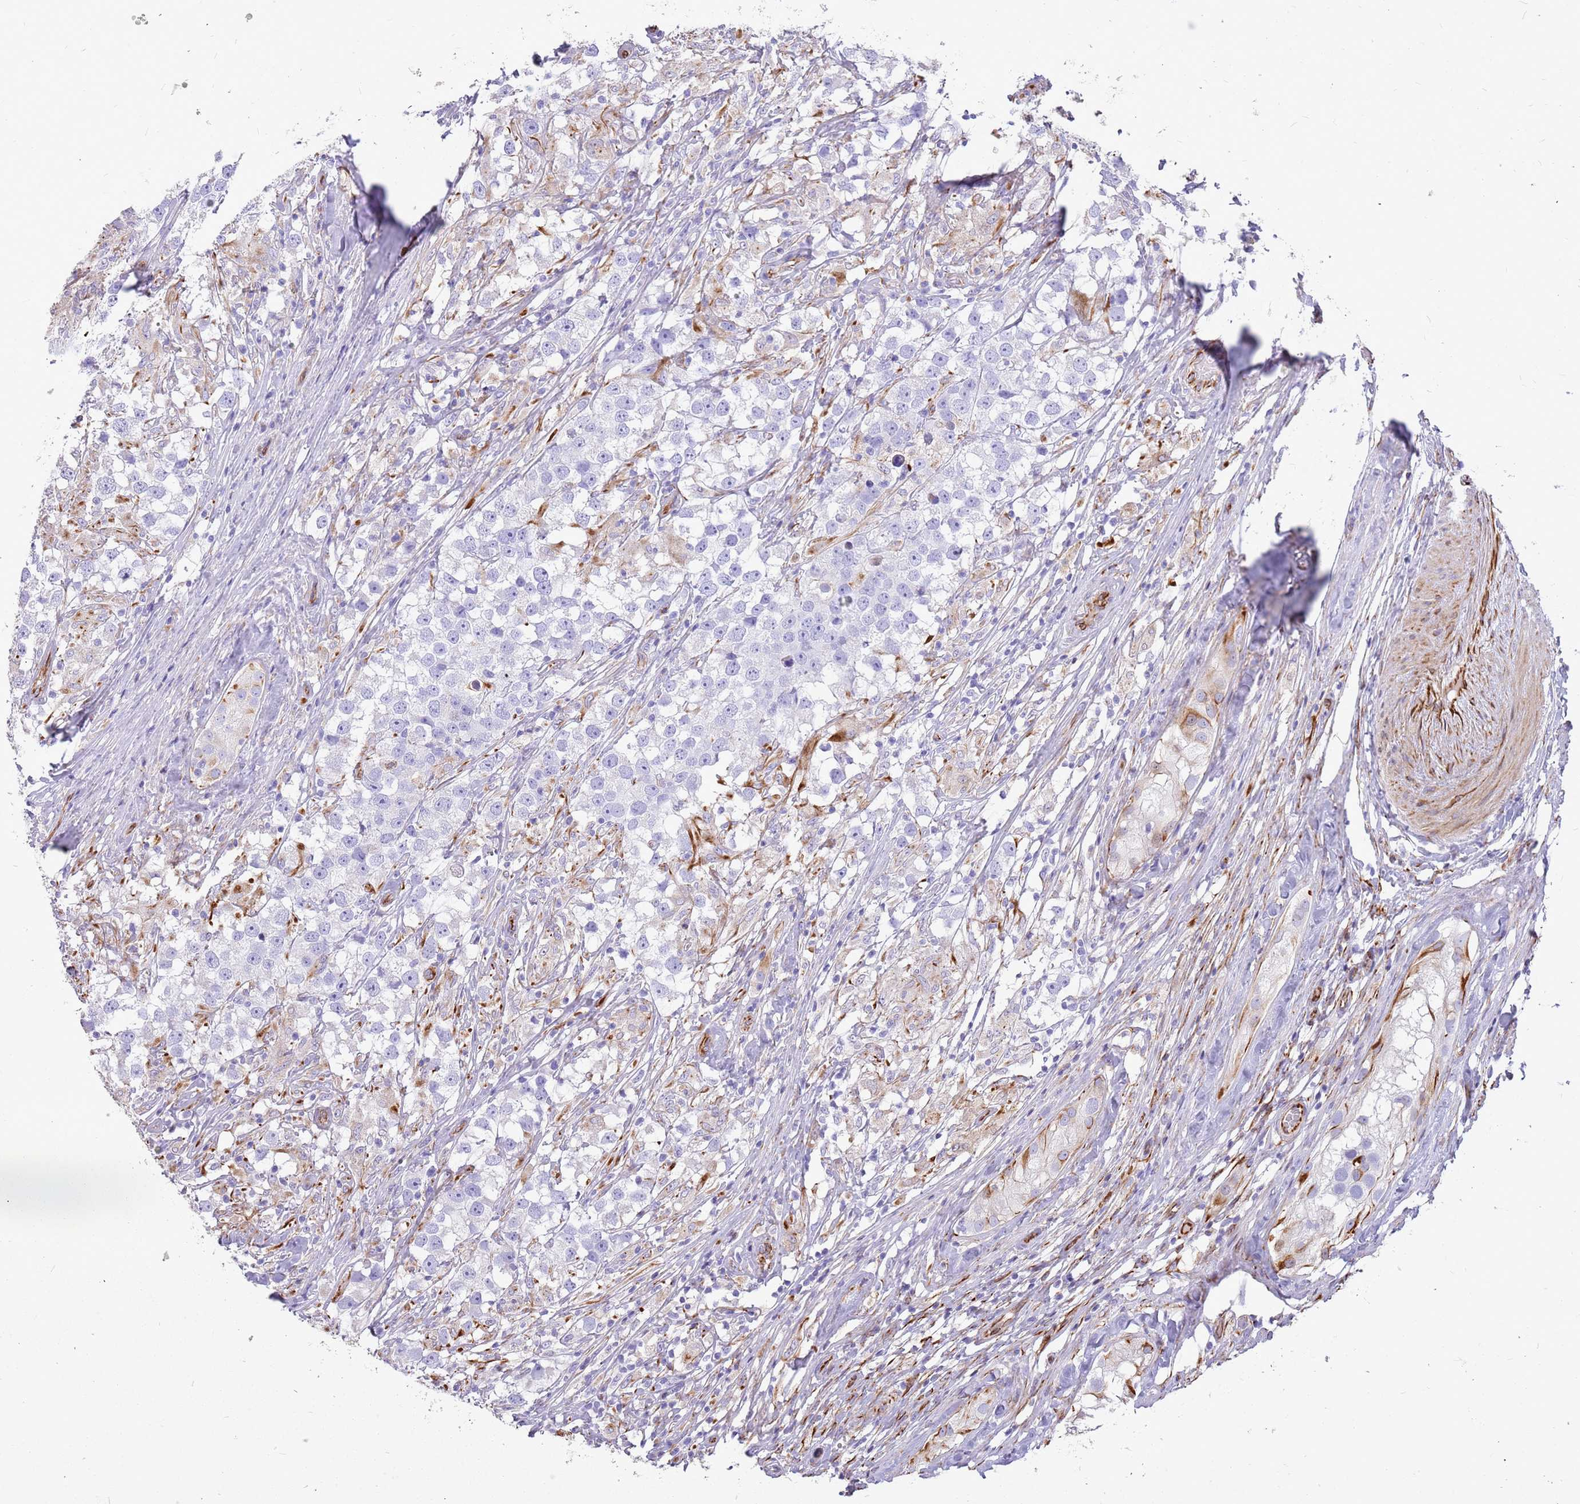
{"staining": {"intensity": "negative", "quantity": "none", "location": "none"}, "tissue": "testis cancer", "cell_type": "Tumor cells", "image_type": "cancer", "snomed": [{"axis": "morphology", "description": "Seminoma, NOS"}, {"axis": "topography", "description": "Testis"}], "caption": "Tumor cells show no significant positivity in seminoma (testis).", "gene": "ZDHHC1", "patient": {"sex": "male", "age": 46}}